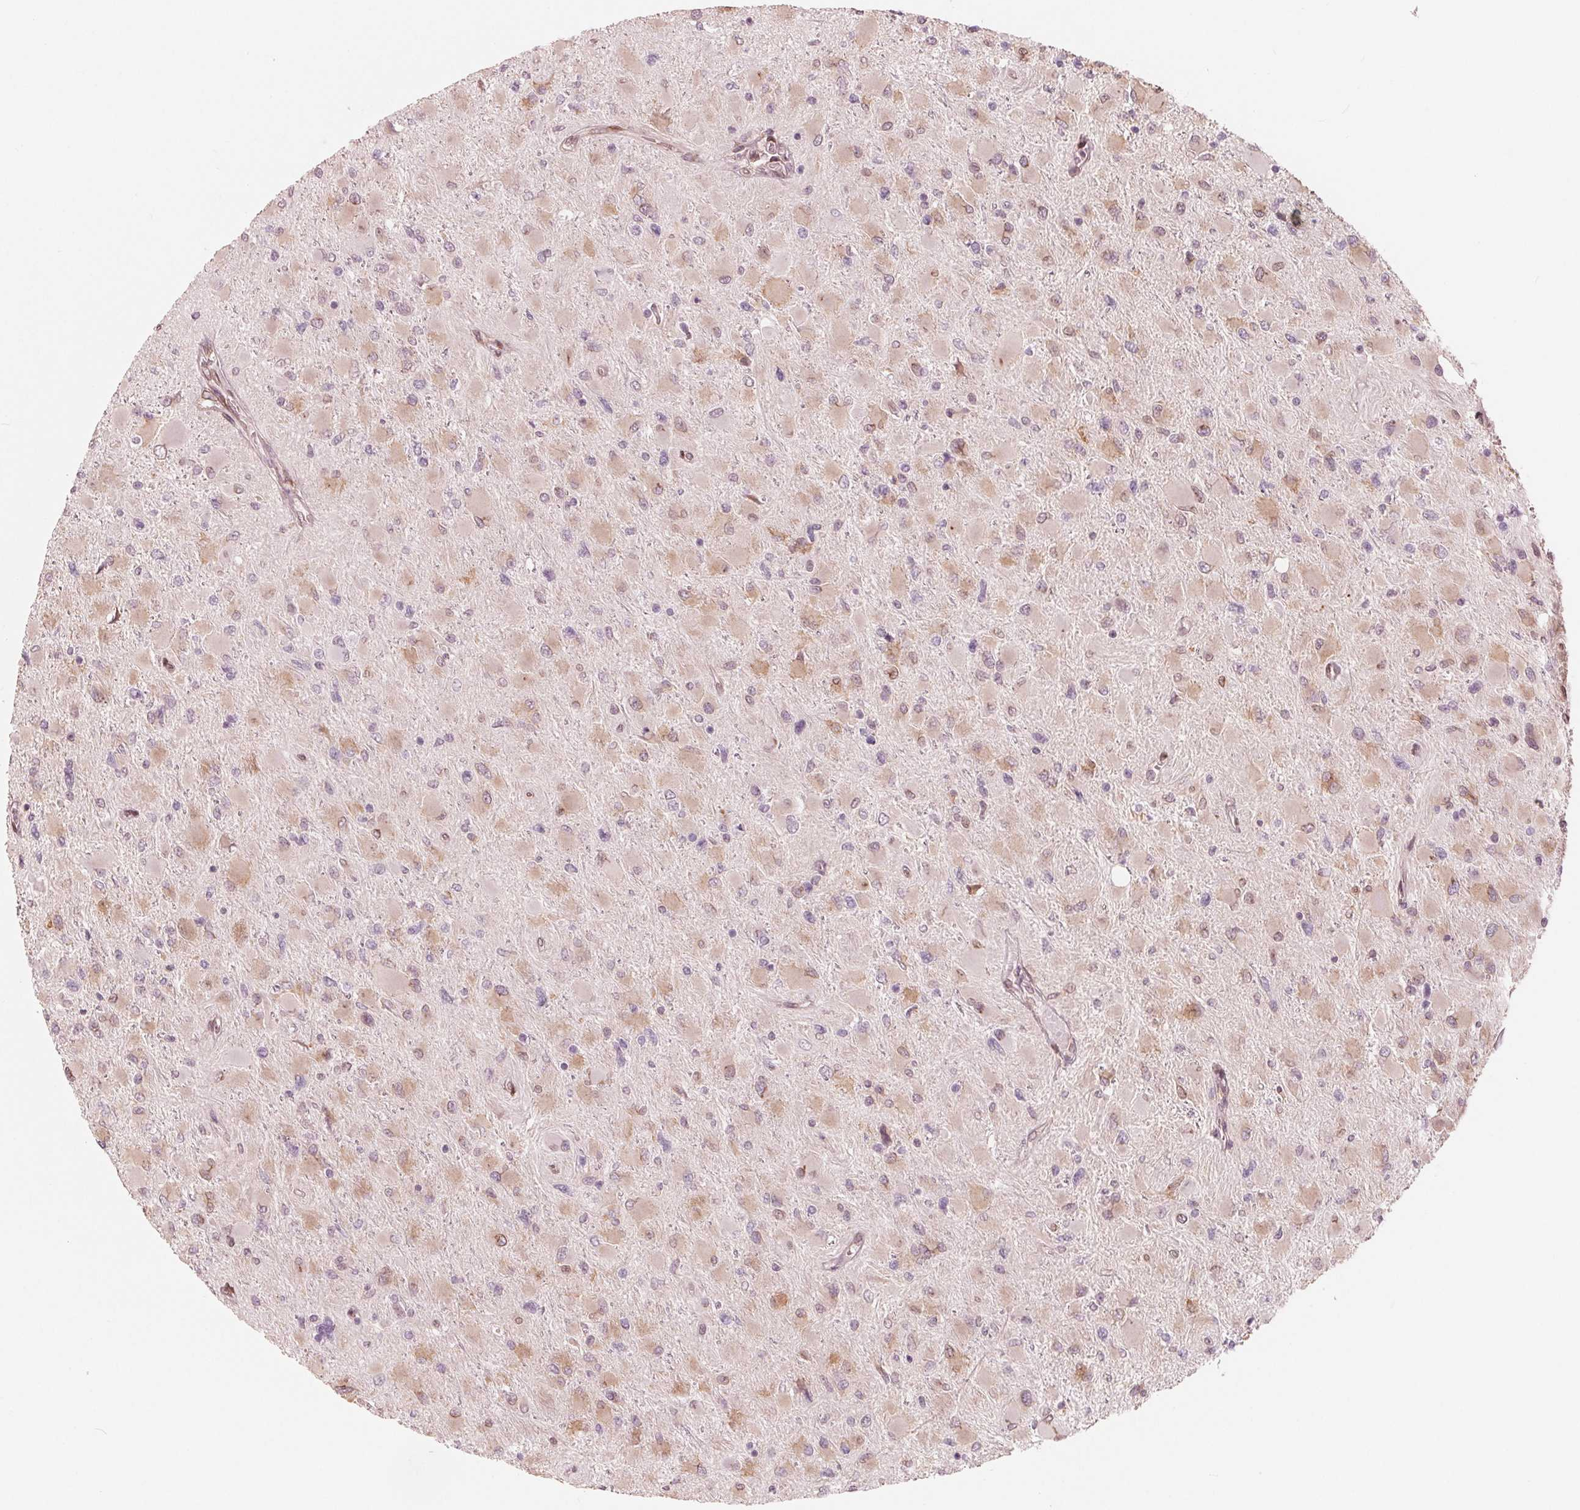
{"staining": {"intensity": "weak", "quantity": "25%-75%", "location": "cytoplasmic/membranous"}, "tissue": "glioma", "cell_type": "Tumor cells", "image_type": "cancer", "snomed": [{"axis": "morphology", "description": "Glioma, malignant, High grade"}, {"axis": "topography", "description": "Cerebral cortex"}], "caption": "There is low levels of weak cytoplasmic/membranous positivity in tumor cells of malignant glioma (high-grade), as demonstrated by immunohistochemical staining (brown color).", "gene": "IKBIP", "patient": {"sex": "female", "age": 36}}